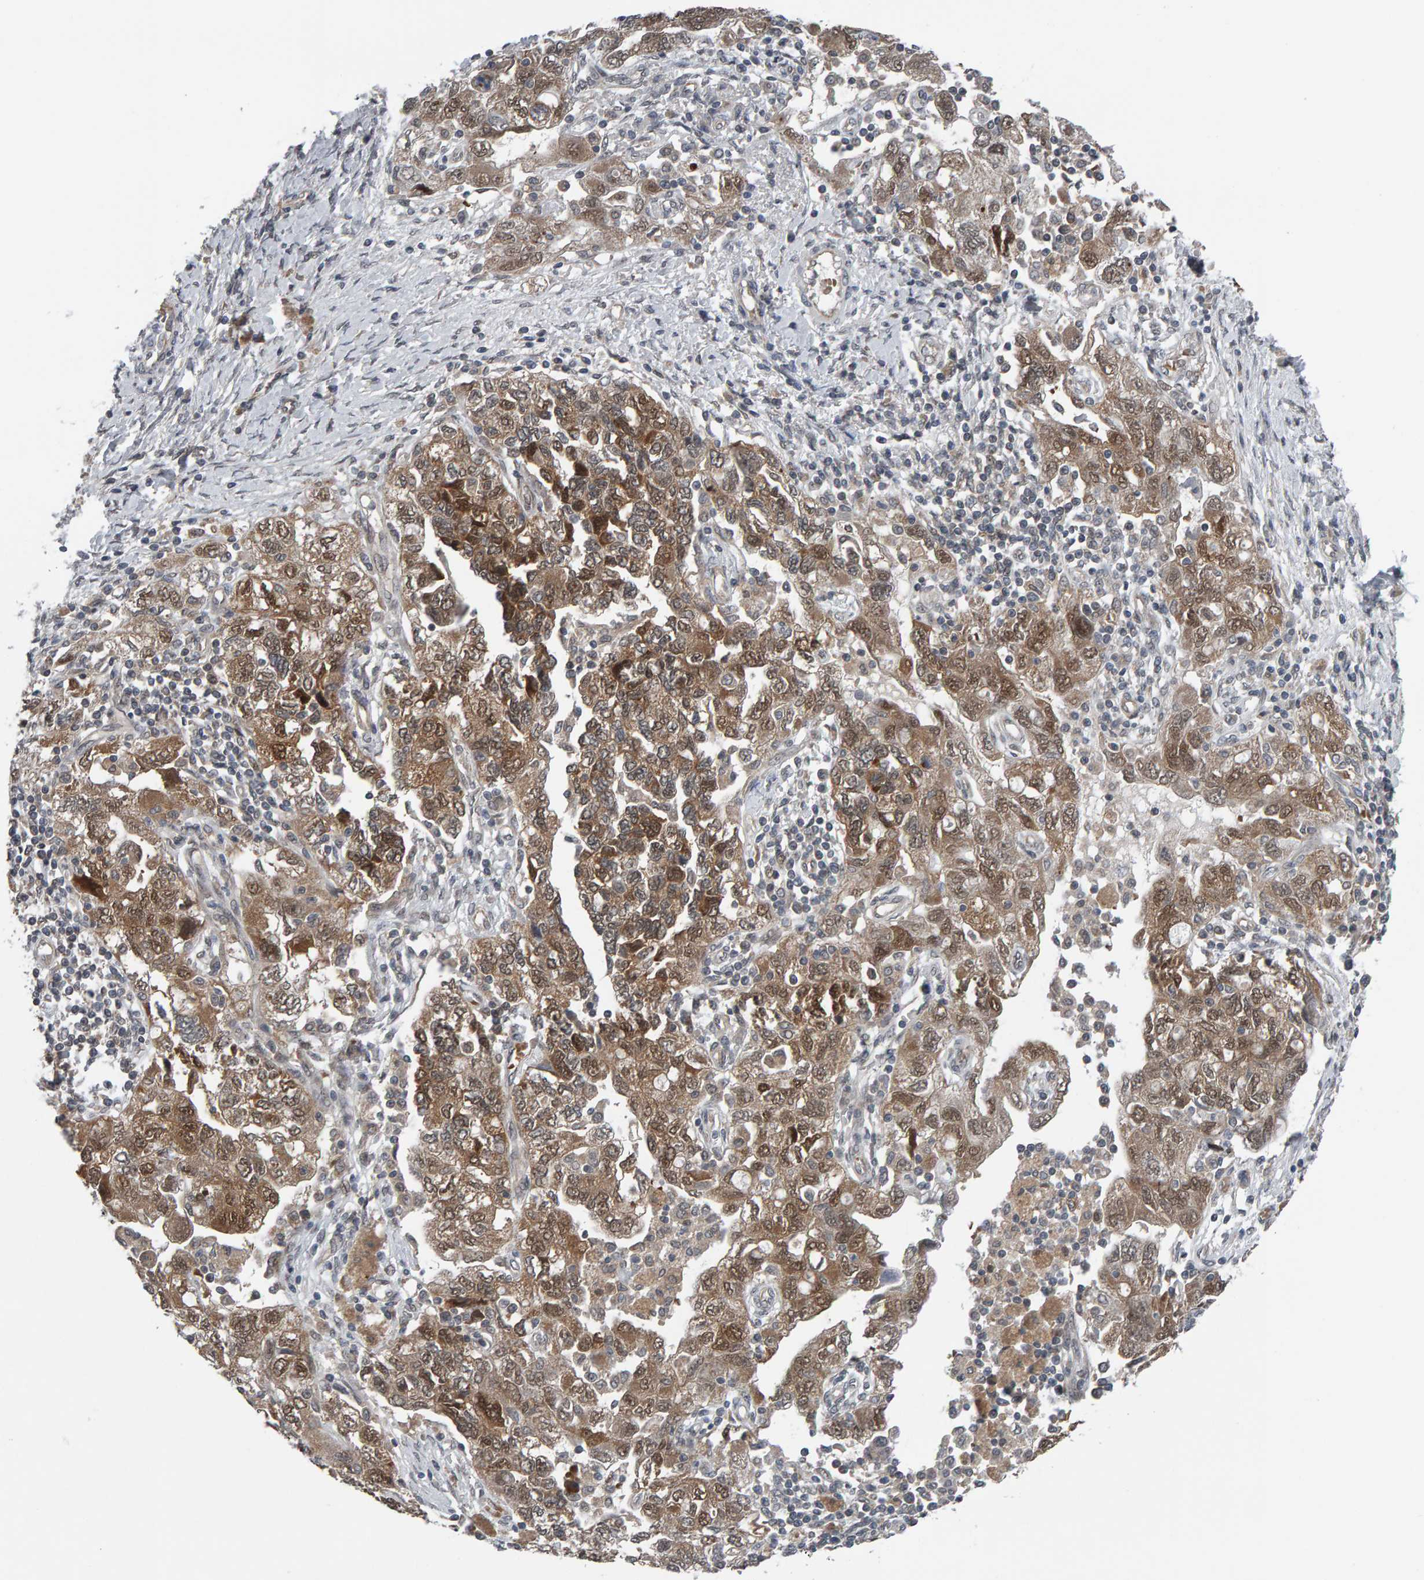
{"staining": {"intensity": "moderate", "quantity": "25%-75%", "location": "cytoplasmic/membranous,nuclear"}, "tissue": "ovarian cancer", "cell_type": "Tumor cells", "image_type": "cancer", "snomed": [{"axis": "morphology", "description": "Carcinoma, NOS"}, {"axis": "morphology", "description": "Cystadenocarcinoma, serous, NOS"}, {"axis": "topography", "description": "Ovary"}], "caption": "High-magnification brightfield microscopy of ovarian cancer (serous cystadenocarcinoma) stained with DAB (3,3'-diaminobenzidine) (brown) and counterstained with hematoxylin (blue). tumor cells exhibit moderate cytoplasmic/membranous and nuclear positivity is seen in about25%-75% of cells.", "gene": "COASY", "patient": {"sex": "female", "age": 69}}